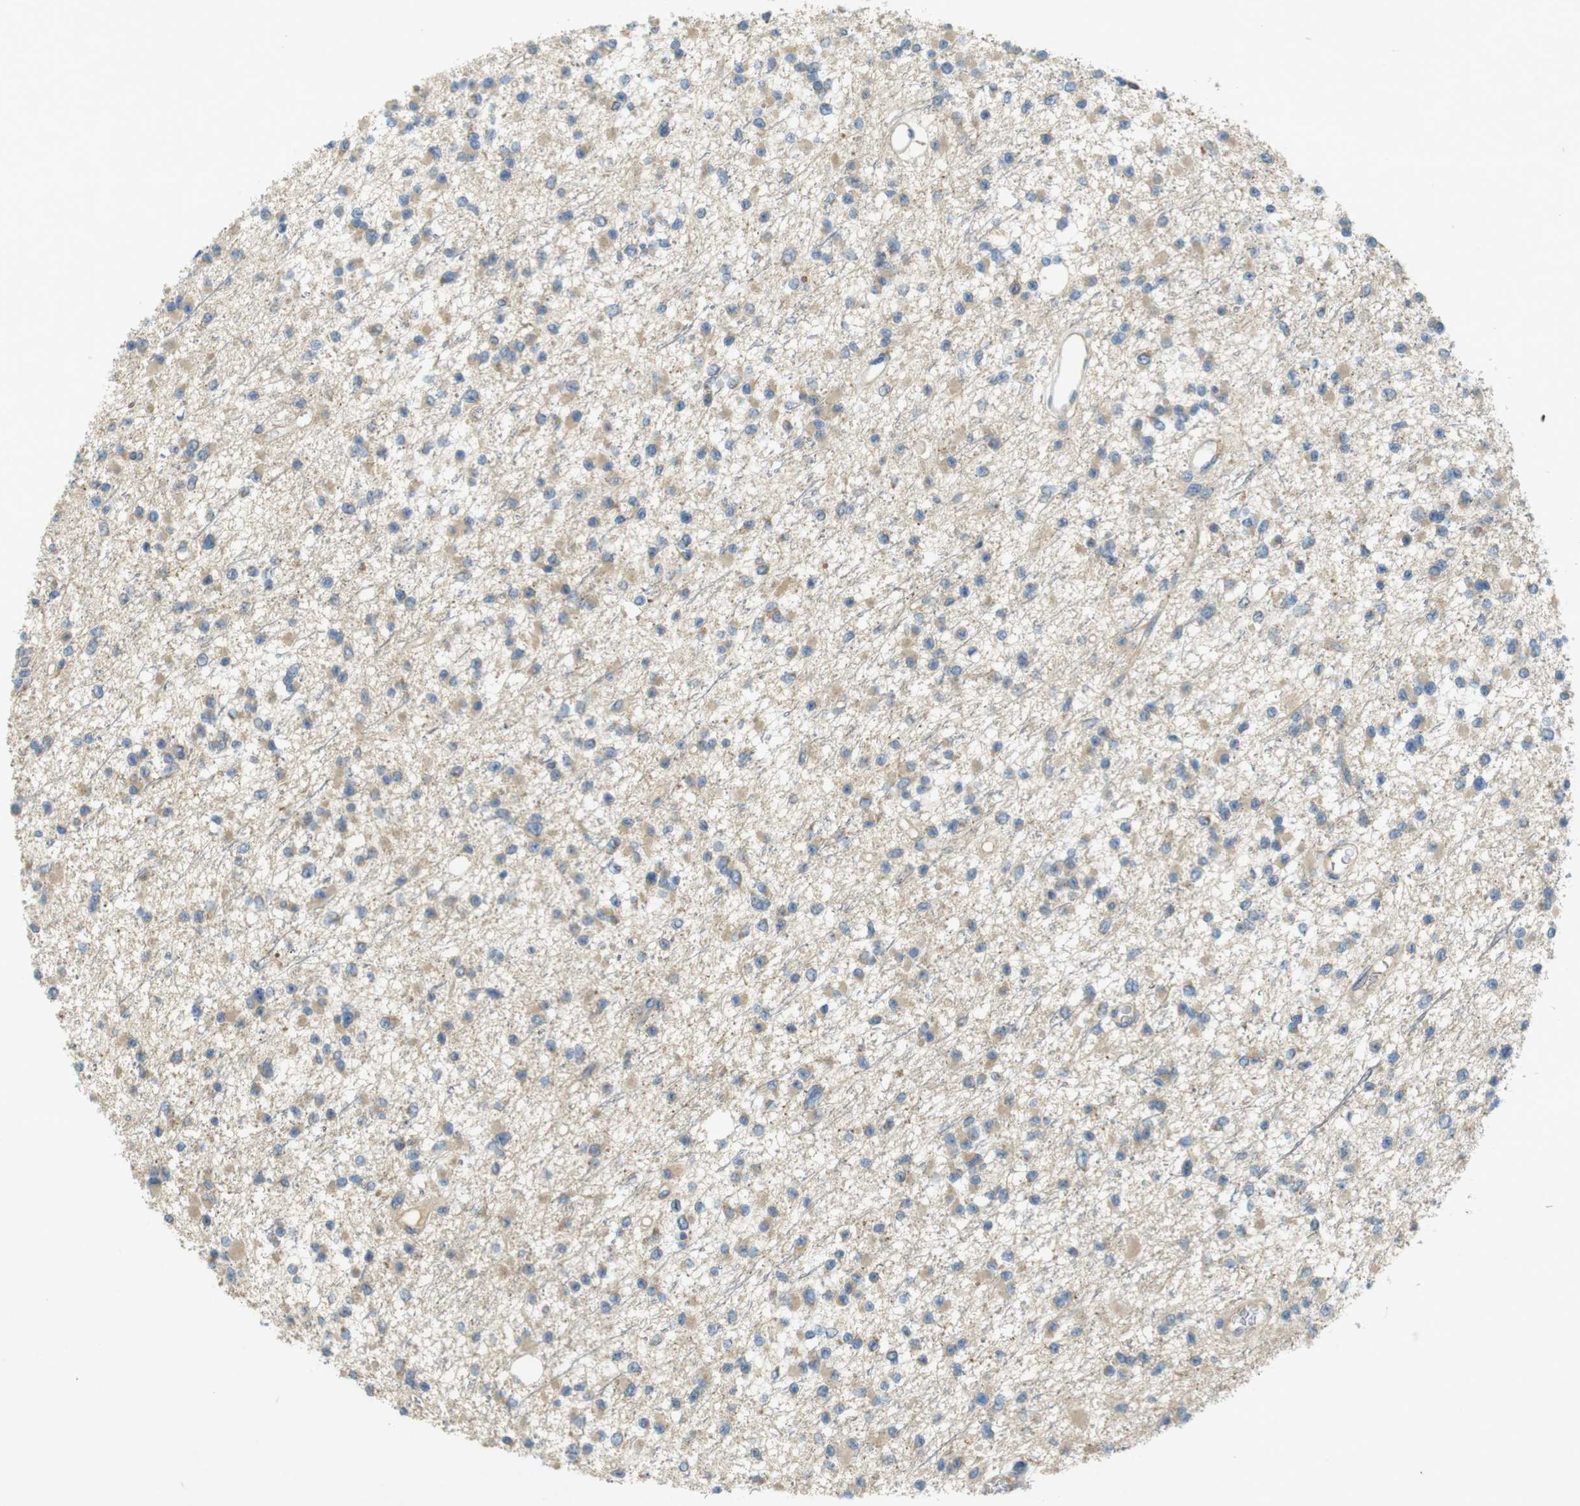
{"staining": {"intensity": "weak", "quantity": "25%-75%", "location": "cytoplasmic/membranous"}, "tissue": "glioma", "cell_type": "Tumor cells", "image_type": "cancer", "snomed": [{"axis": "morphology", "description": "Glioma, malignant, Low grade"}, {"axis": "topography", "description": "Brain"}], "caption": "High-magnification brightfield microscopy of glioma stained with DAB (3,3'-diaminobenzidine) (brown) and counterstained with hematoxylin (blue). tumor cells exhibit weak cytoplasmic/membranous expression is seen in approximately25%-75% of cells. Using DAB (3,3'-diaminobenzidine) (brown) and hematoxylin (blue) stains, captured at high magnification using brightfield microscopy.", "gene": "CLTC", "patient": {"sex": "female", "age": 22}}